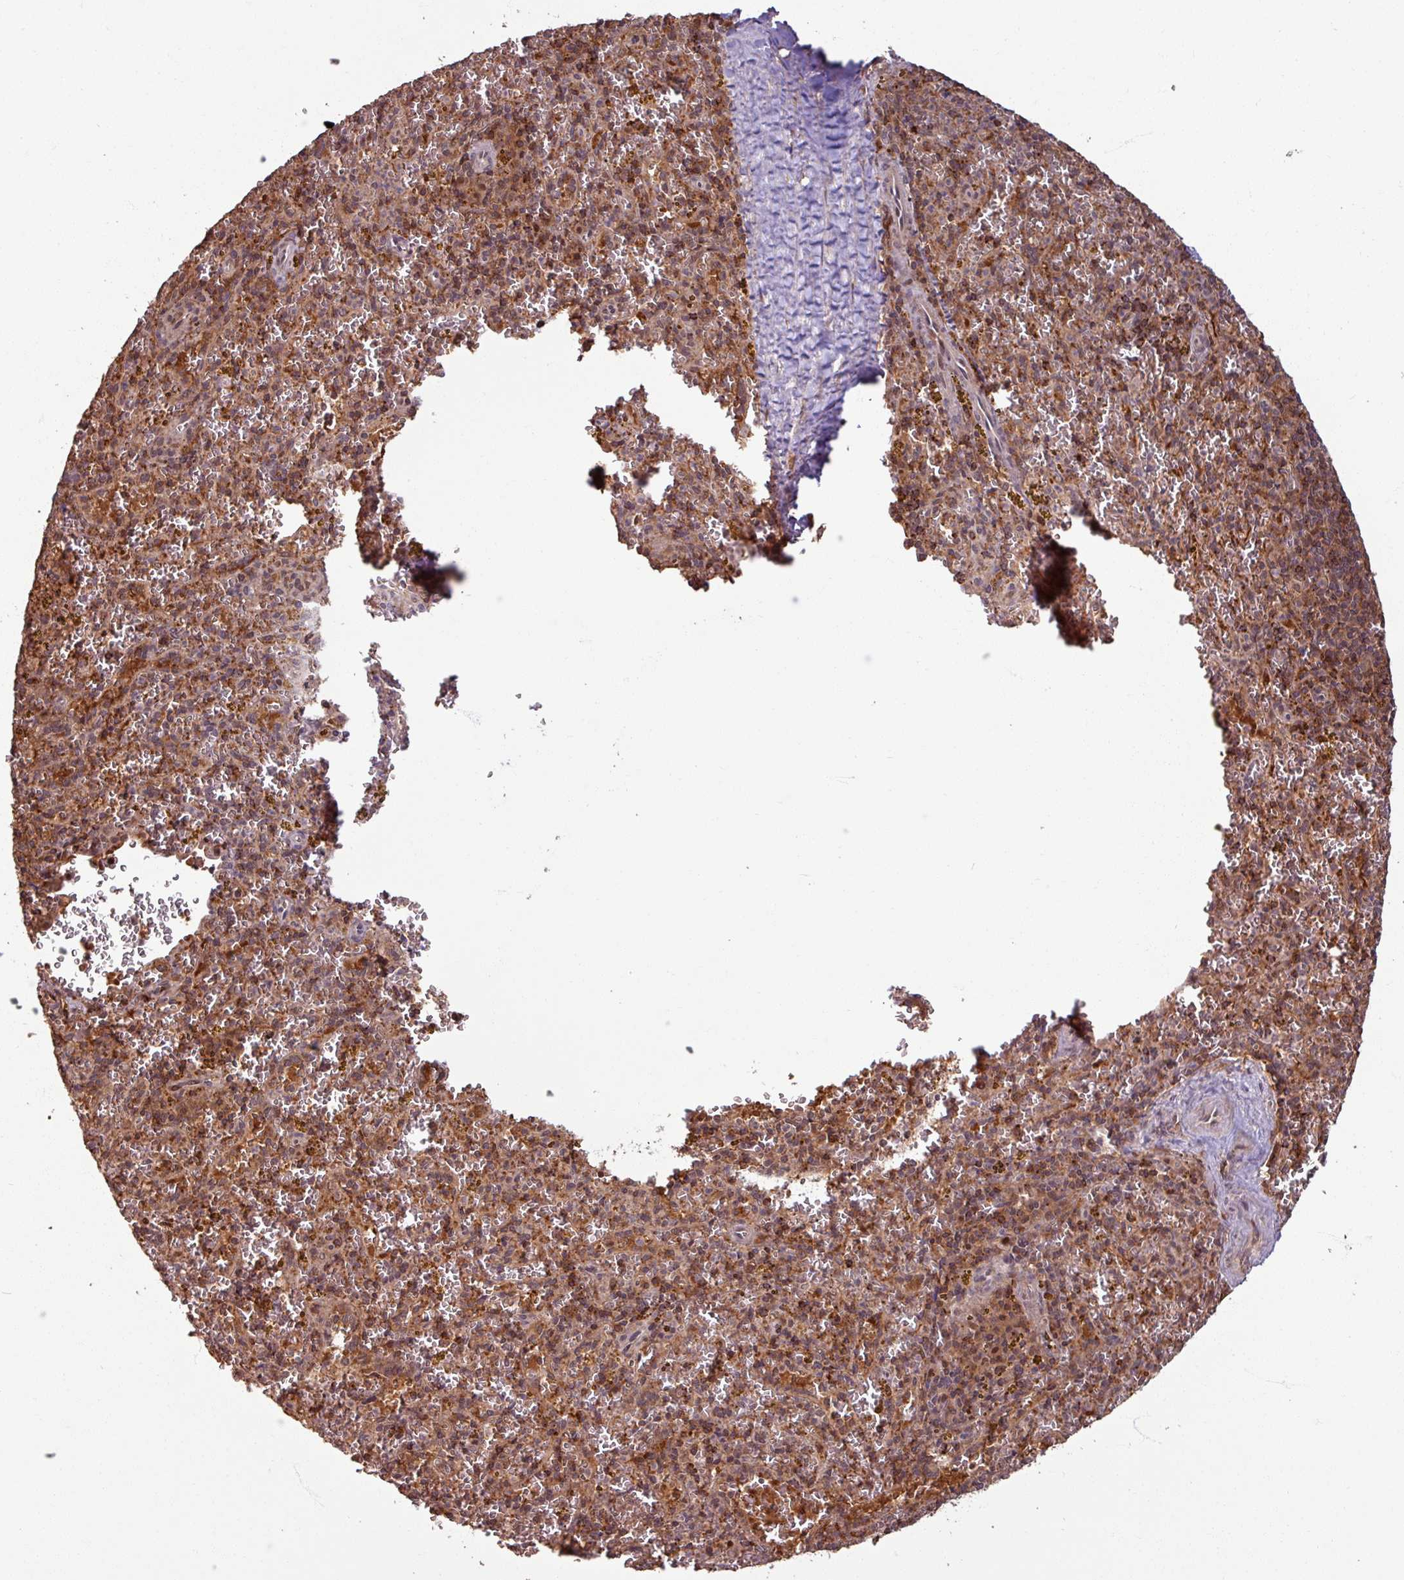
{"staining": {"intensity": "moderate", "quantity": "25%-75%", "location": "cytoplasmic/membranous"}, "tissue": "spleen", "cell_type": "Cells in red pulp", "image_type": "normal", "snomed": [{"axis": "morphology", "description": "Normal tissue, NOS"}, {"axis": "topography", "description": "Spleen"}], "caption": "Cells in red pulp reveal moderate cytoplasmic/membranous expression in approximately 25%-75% of cells in normal spleen. The staining is performed using DAB (3,3'-diaminobenzidine) brown chromogen to label protein expression. The nuclei are counter-stained blue using hematoxylin.", "gene": "OR6B1", "patient": {"sex": "male", "age": 57}}